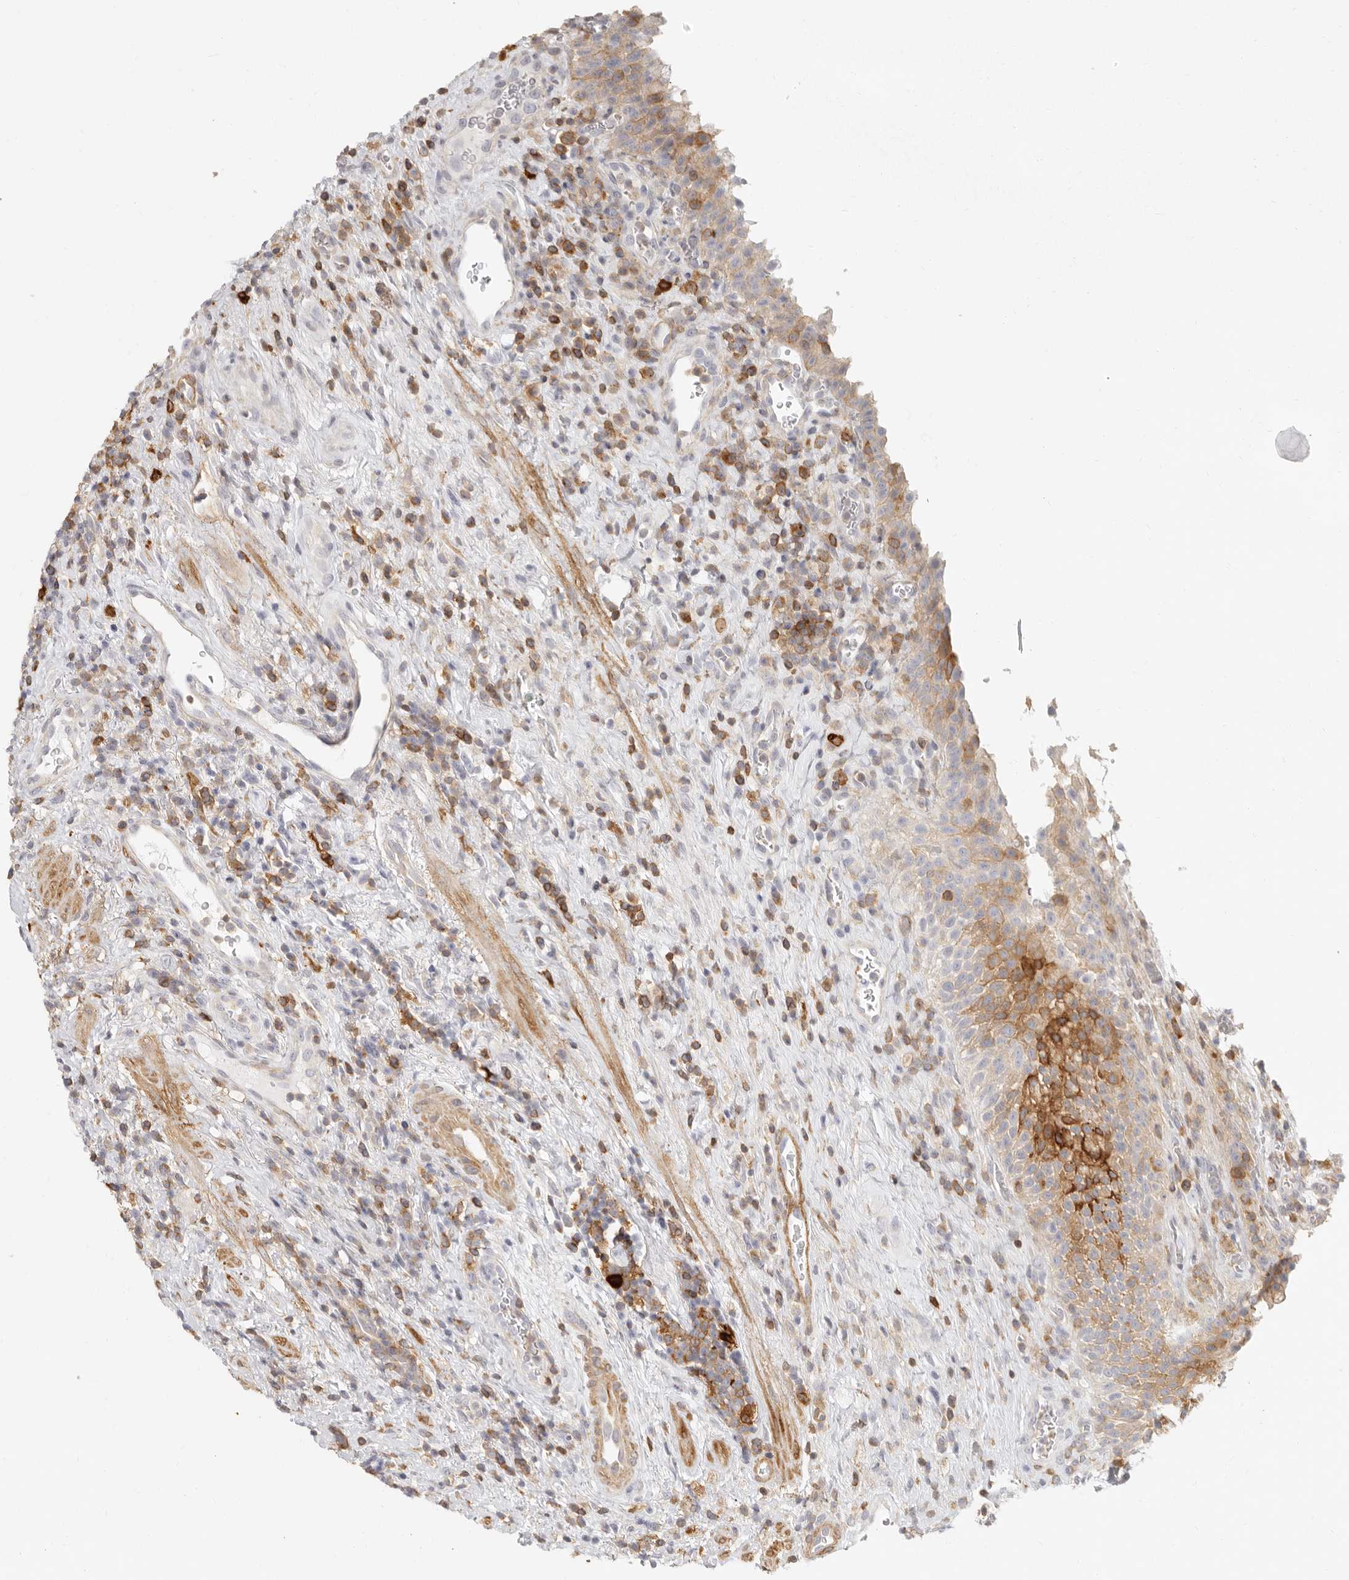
{"staining": {"intensity": "moderate", "quantity": "25%-75%", "location": "cytoplasmic/membranous"}, "tissue": "urinary bladder", "cell_type": "Urothelial cells", "image_type": "normal", "snomed": [{"axis": "morphology", "description": "Normal tissue, NOS"}, {"axis": "morphology", "description": "Inflammation, NOS"}, {"axis": "topography", "description": "Urinary bladder"}], "caption": "Immunohistochemical staining of normal urinary bladder demonstrates moderate cytoplasmic/membranous protein positivity in about 25%-75% of urothelial cells.", "gene": "NIBAN1", "patient": {"sex": "female", "age": 75}}